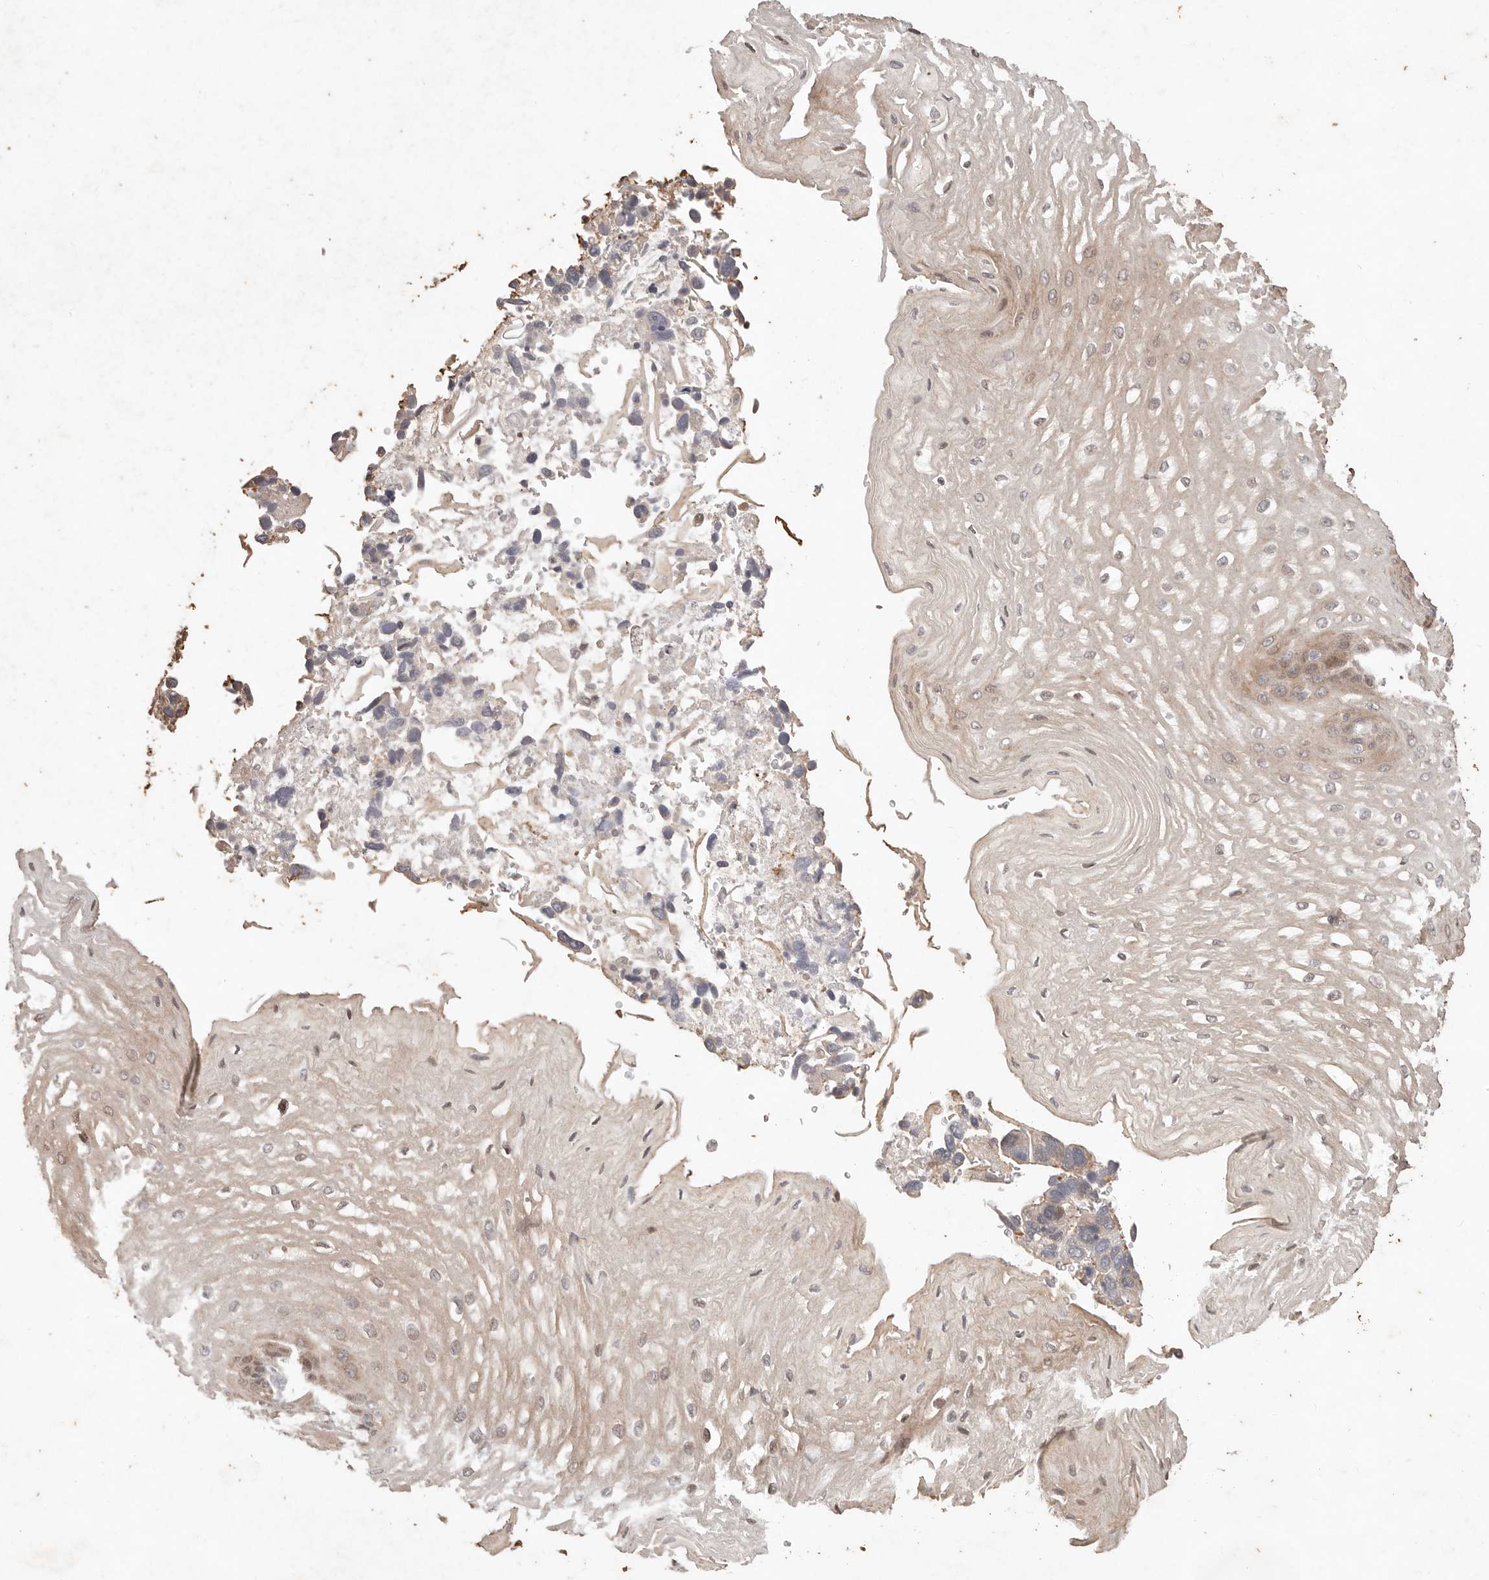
{"staining": {"intensity": "moderate", "quantity": "25%-75%", "location": "cytoplasmic/membranous"}, "tissue": "esophagus", "cell_type": "Squamous epithelial cells", "image_type": "normal", "snomed": [{"axis": "morphology", "description": "Normal tissue, NOS"}, {"axis": "topography", "description": "Esophagus"}], "caption": "This photomicrograph exhibits immunohistochemistry staining of unremarkable human esophagus, with medium moderate cytoplasmic/membranous positivity in about 25%-75% of squamous epithelial cells.", "gene": "KIF9", "patient": {"sex": "male", "age": 54}}